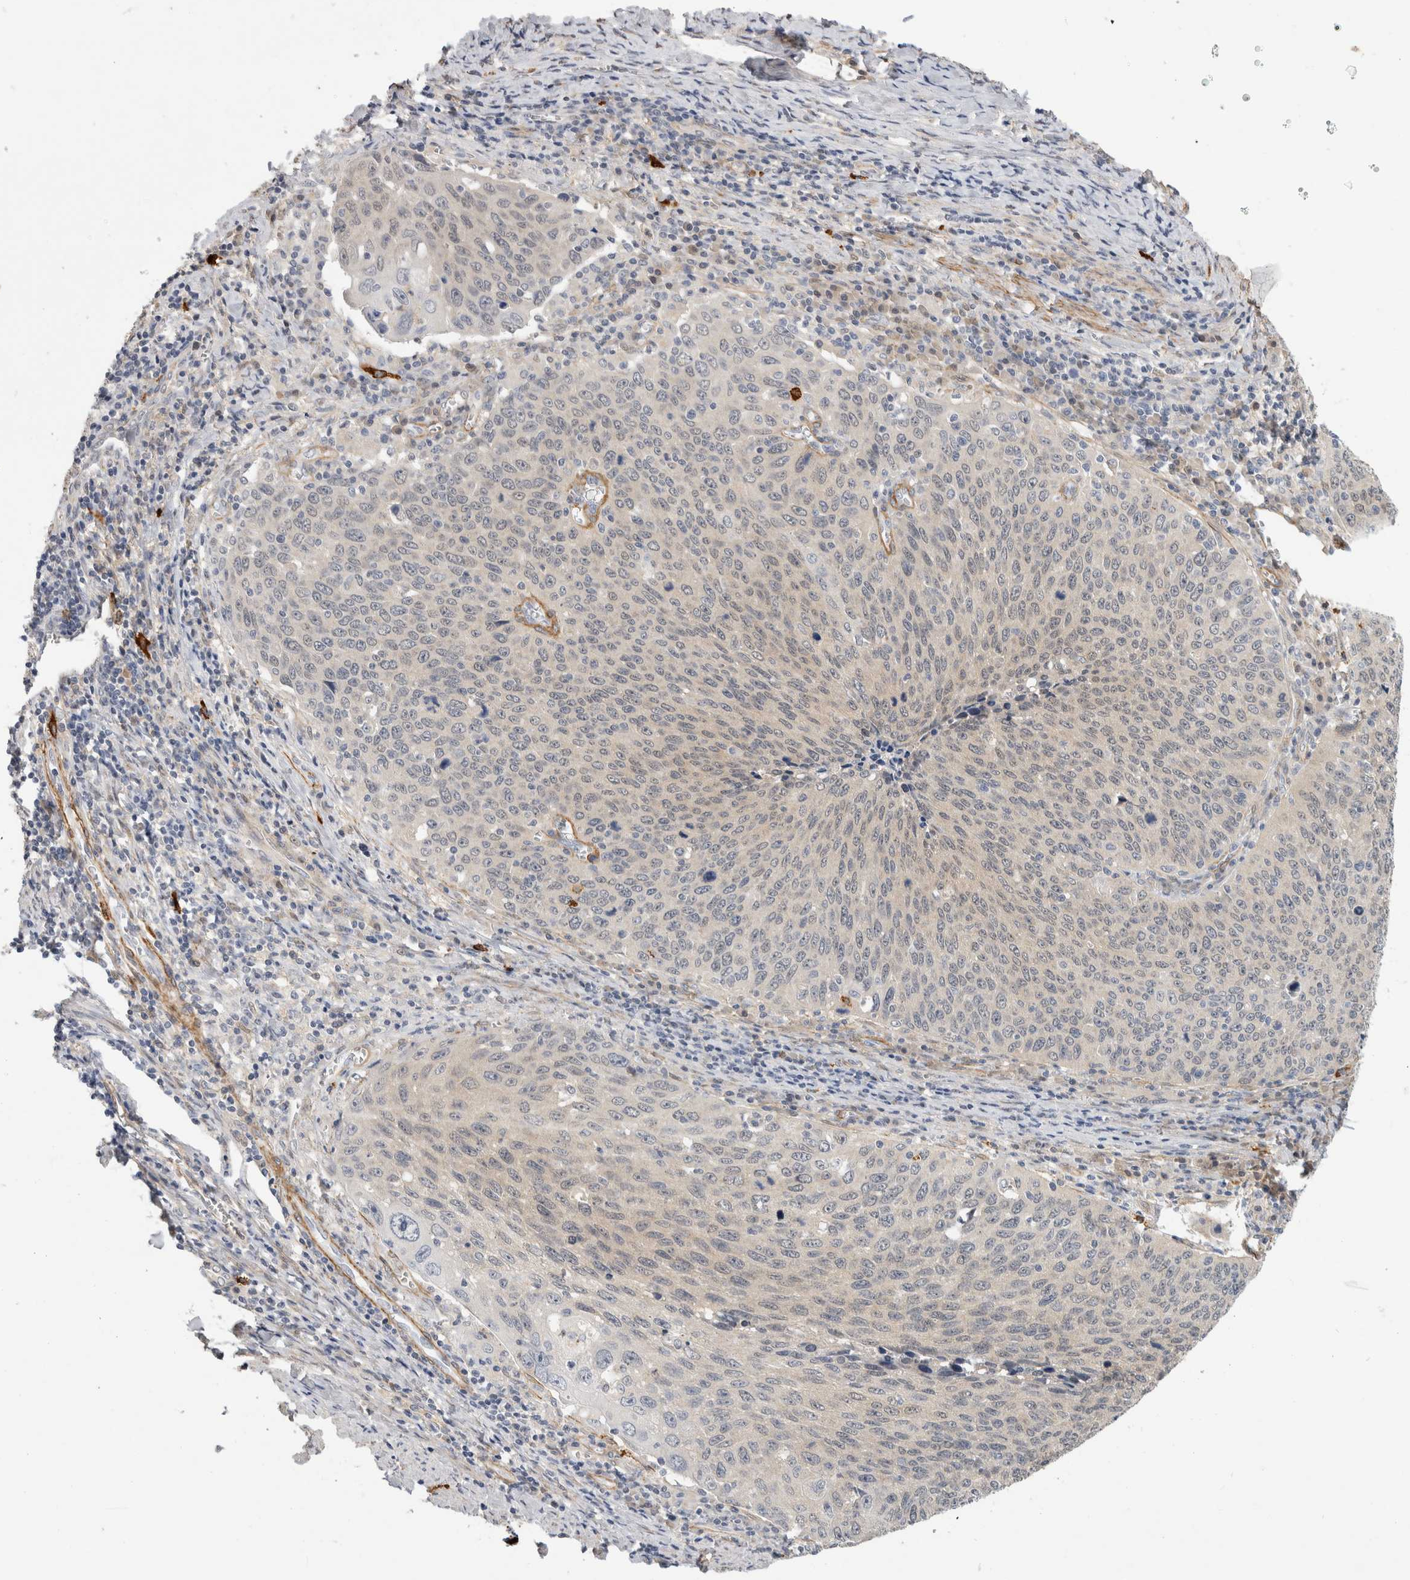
{"staining": {"intensity": "negative", "quantity": "none", "location": "none"}, "tissue": "cervical cancer", "cell_type": "Tumor cells", "image_type": "cancer", "snomed": [{"axis": "morphology", "description": "Squamous cell carcinoma, NOS"}, {"axis": "topography", "description": "Cervix"}], "caption": "Immunohistochemistry (IHC) micrograph of neoplastic tissue: cervical cancer (squamous cell carcinoma) stained with DAB (3,3'-diaminobenzidine) exhibits no significant protein staining in tumor cells.", "gene": "PGM1", "patient": {"sex": "female", "age": 53}}